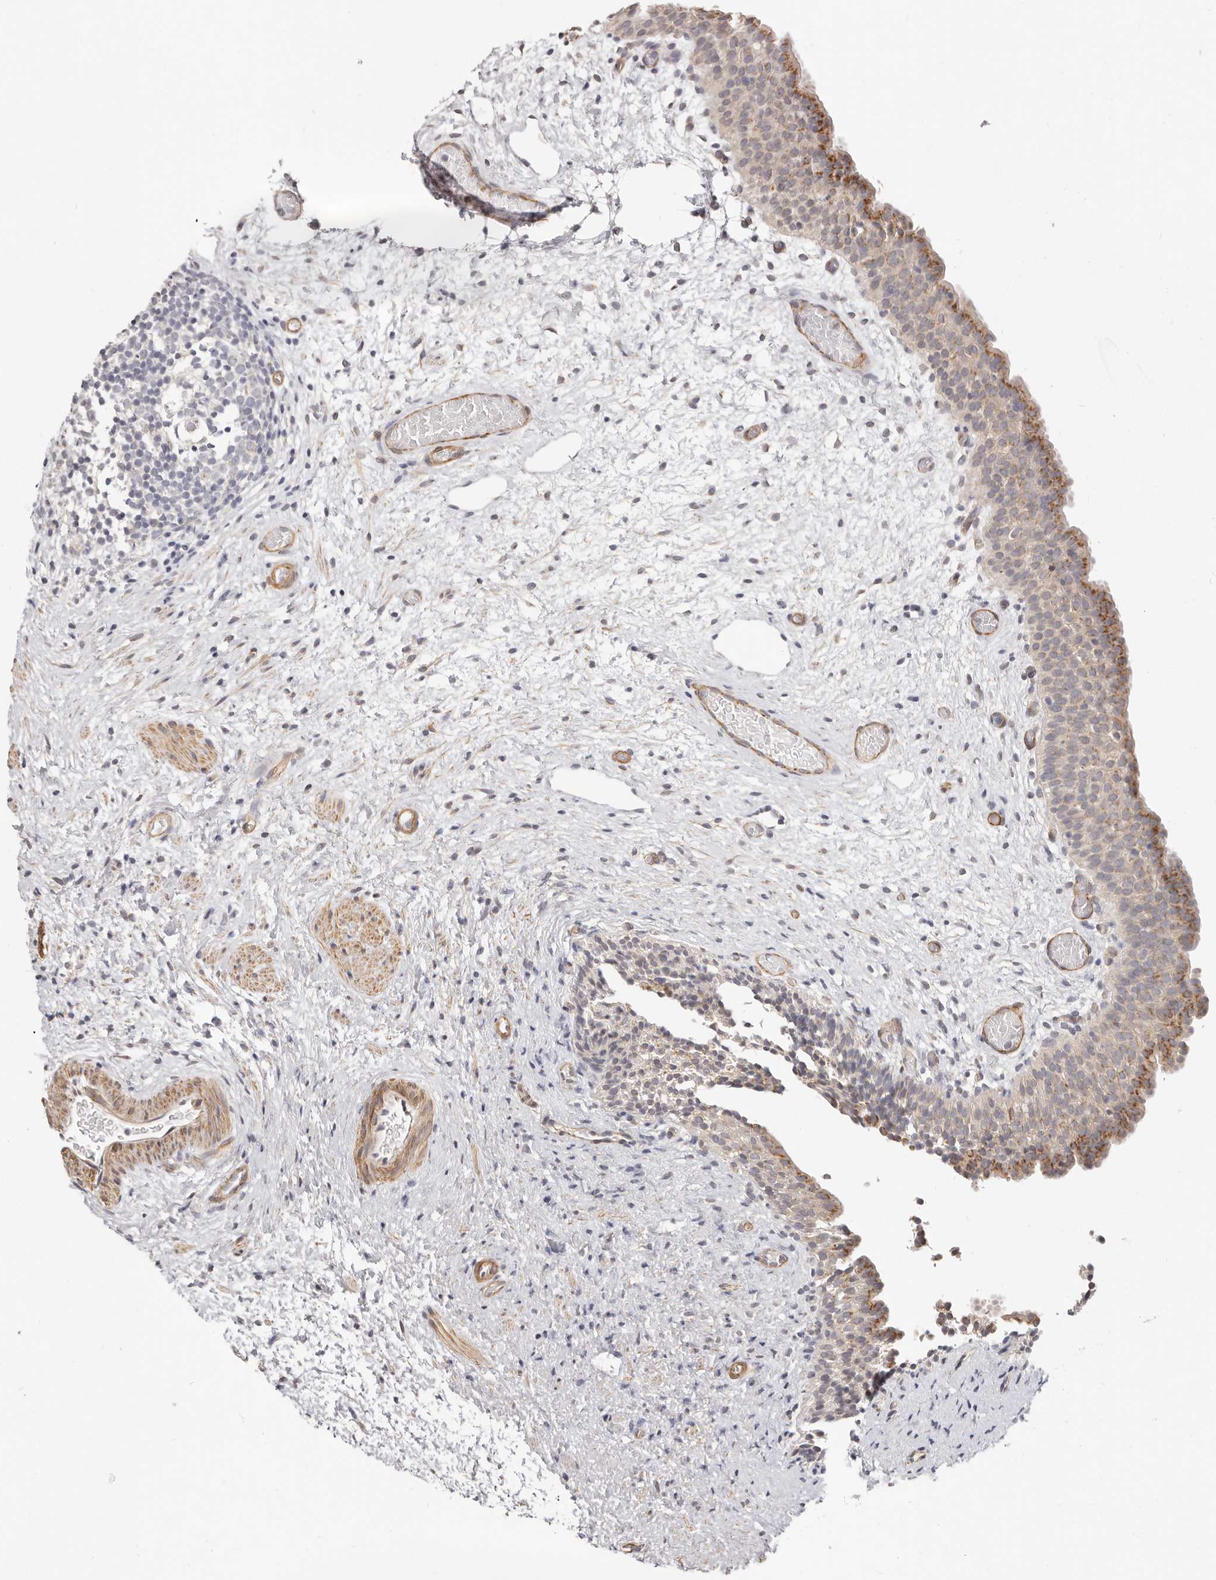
{"staining": {"intensity": "moderate", "quantity": "<25%", "location": "cytoplasmic/membranous"}, "tissue": "urinary bladder", "cell_type": "Urothelial cells", "image_type": "normal", "snomed": [{"axis": "morphology", "description": "Normal tissue, NOS"}, {"axis": "topography", "description": "Urinary bladder"}], "caption": "Protein staining demonstrates moderate cytoplasmic/membranous positivity in about <25% of urothelial cells in benign urinary bladder.", "gene": "RABAC1", "patient": {"sex": "male", "age": 1}}